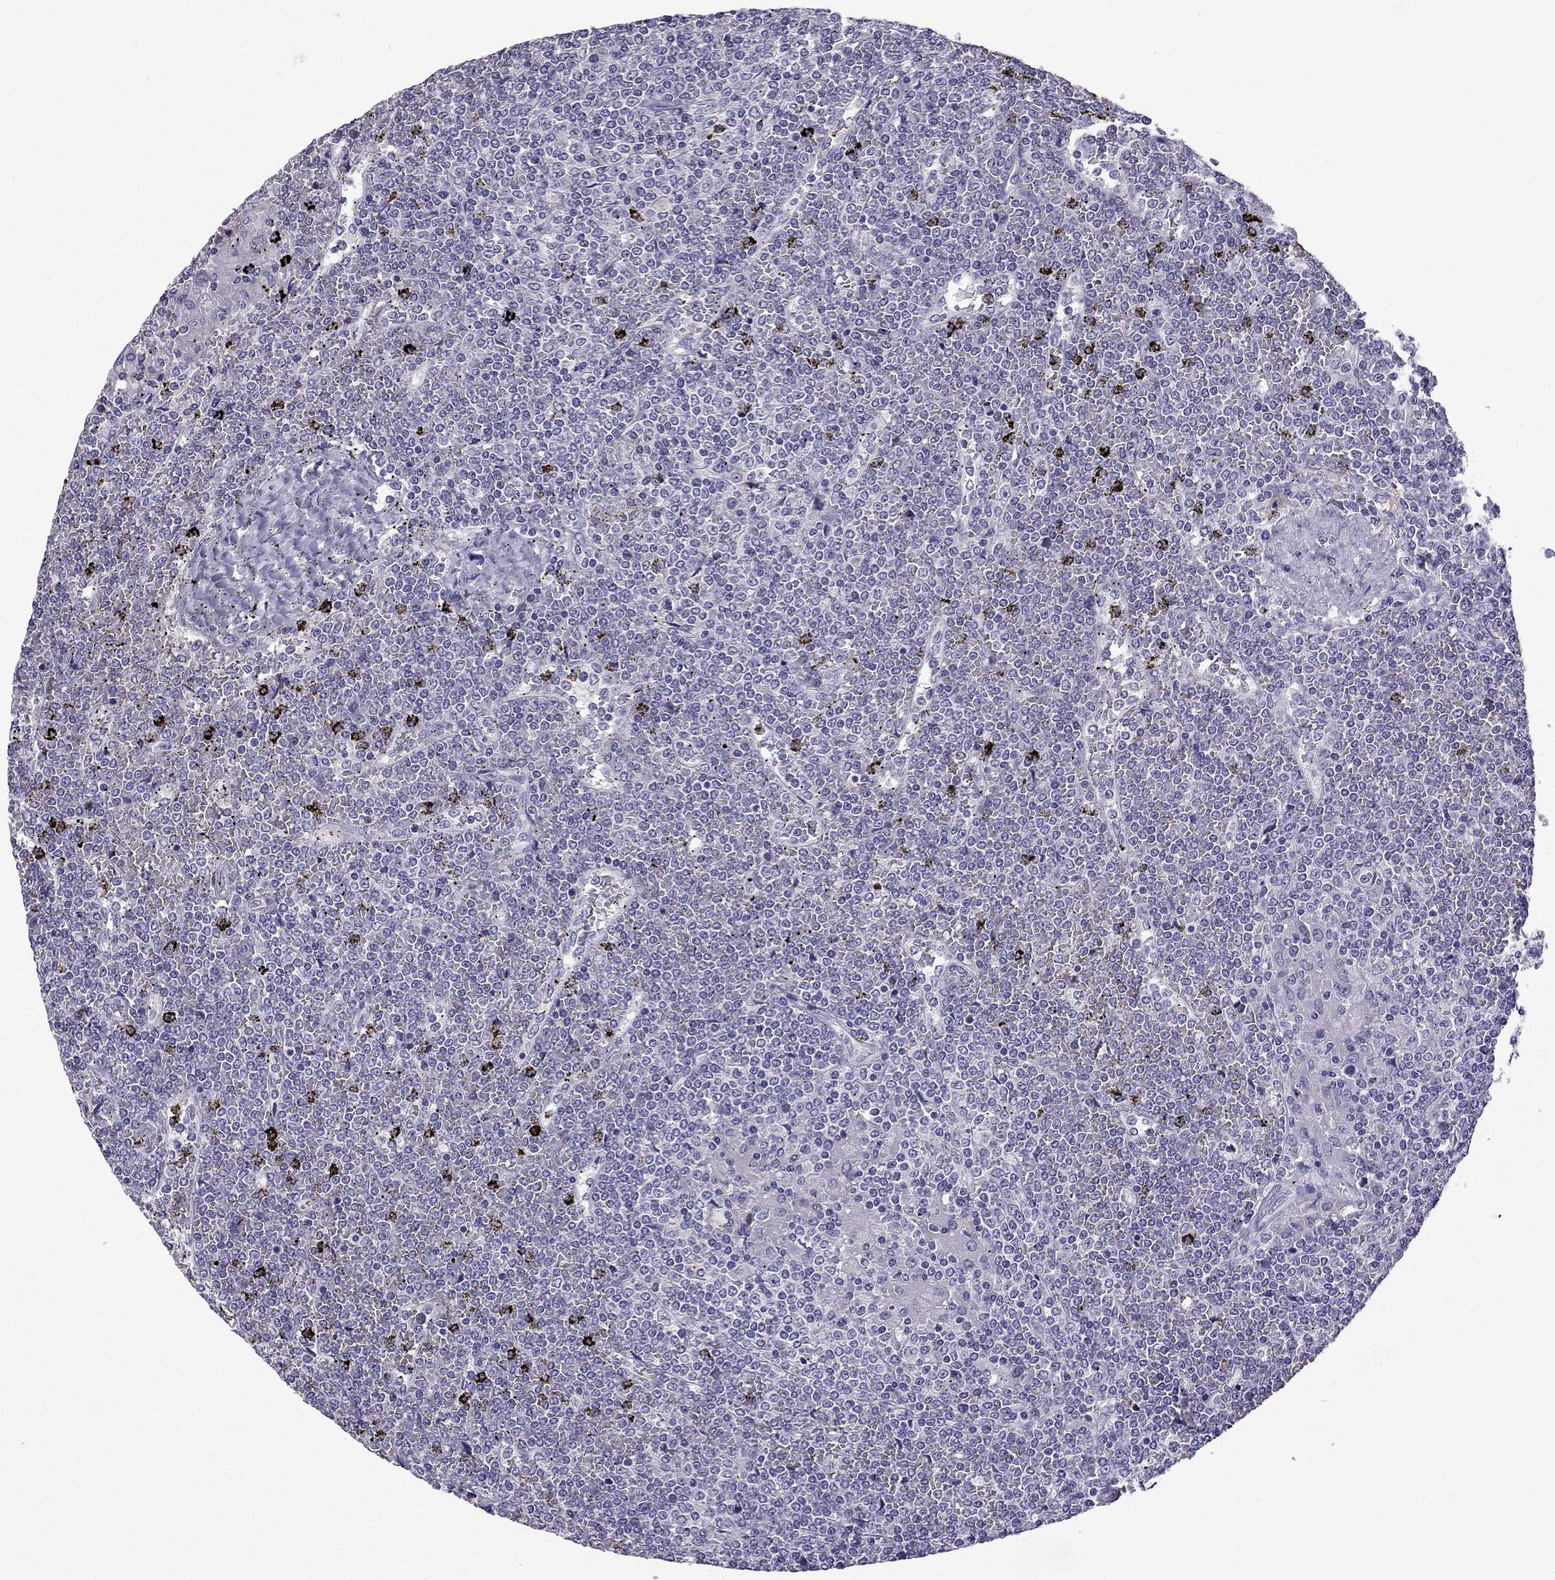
{"staining": {"intensity": "negative", "quantity": "none", "location": "none"}, "tissue": "lymphoma", "cell_type": "Tumor cells", "image_type": "cancer", "snomed": [{"axis": "morphology", "description": "Malignant lymphoma, non-Hodgkin's type, Low grade"}, {"axis": "topography", "description": "Spleen"}], "caption": "A photomicrograph of lymphoma stained for a protein exhibits no brown staining in tumor cells. Nuclei are stained in blue.", "gene": "TTN", "patient": {"sex": "female", "age": 19}}